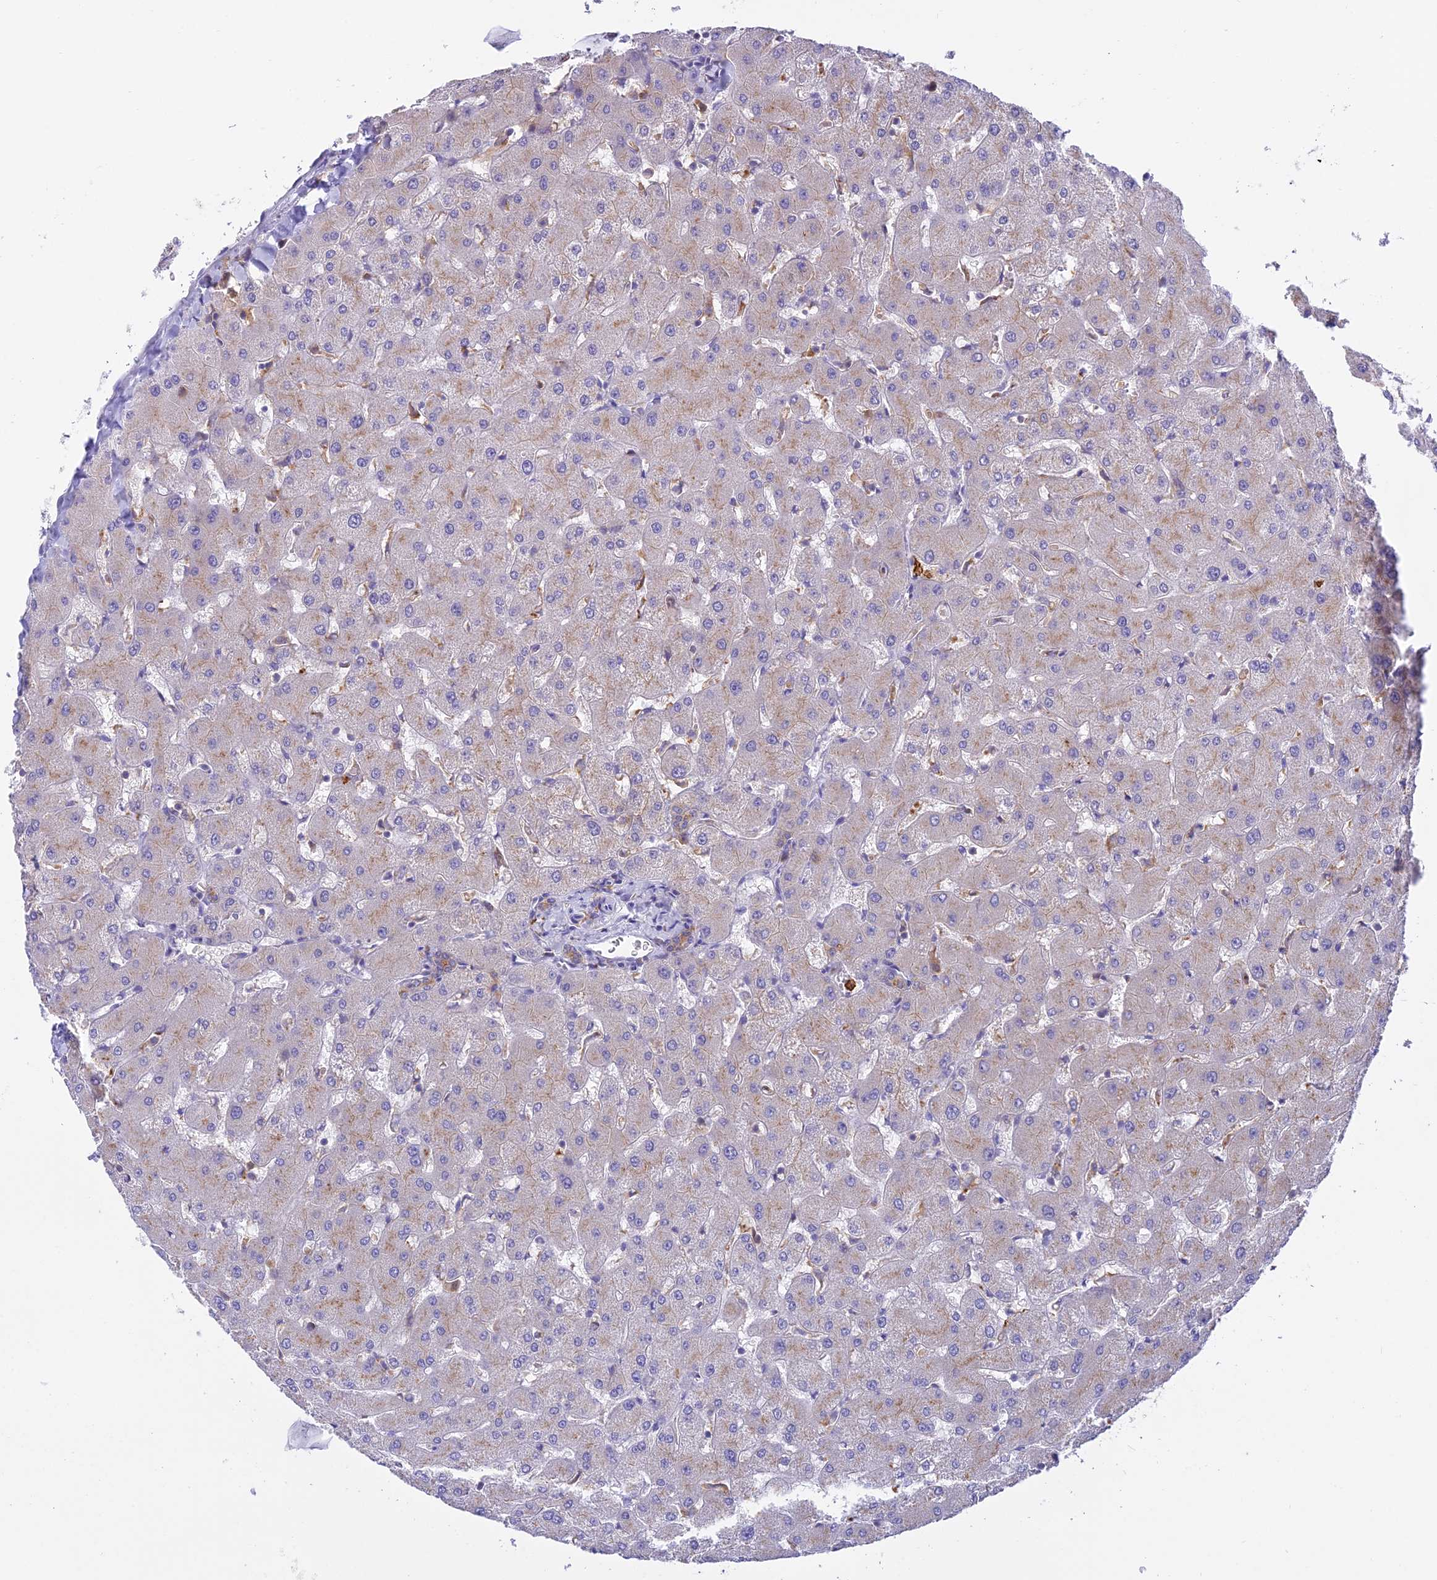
{"staining": {"intensity": "weak", "quantity": "<25%", "location": "cytoplasmic/membranous"}, "tissue": "liver", "cell_type": "Cholangiocytes", "image_type": "normal", "snomed": [{"axis": "morphology", "description": "Normal tissue, NOS"}, {"axis": "topography", "description": "Liver"}], "caption": "An immunohistochemistry micrograph of normal liver is shown. There is no staining in cholangiocytes of liver.", "gene": "UBE2G1", "patient": {"sex": "female", "age": 63}}